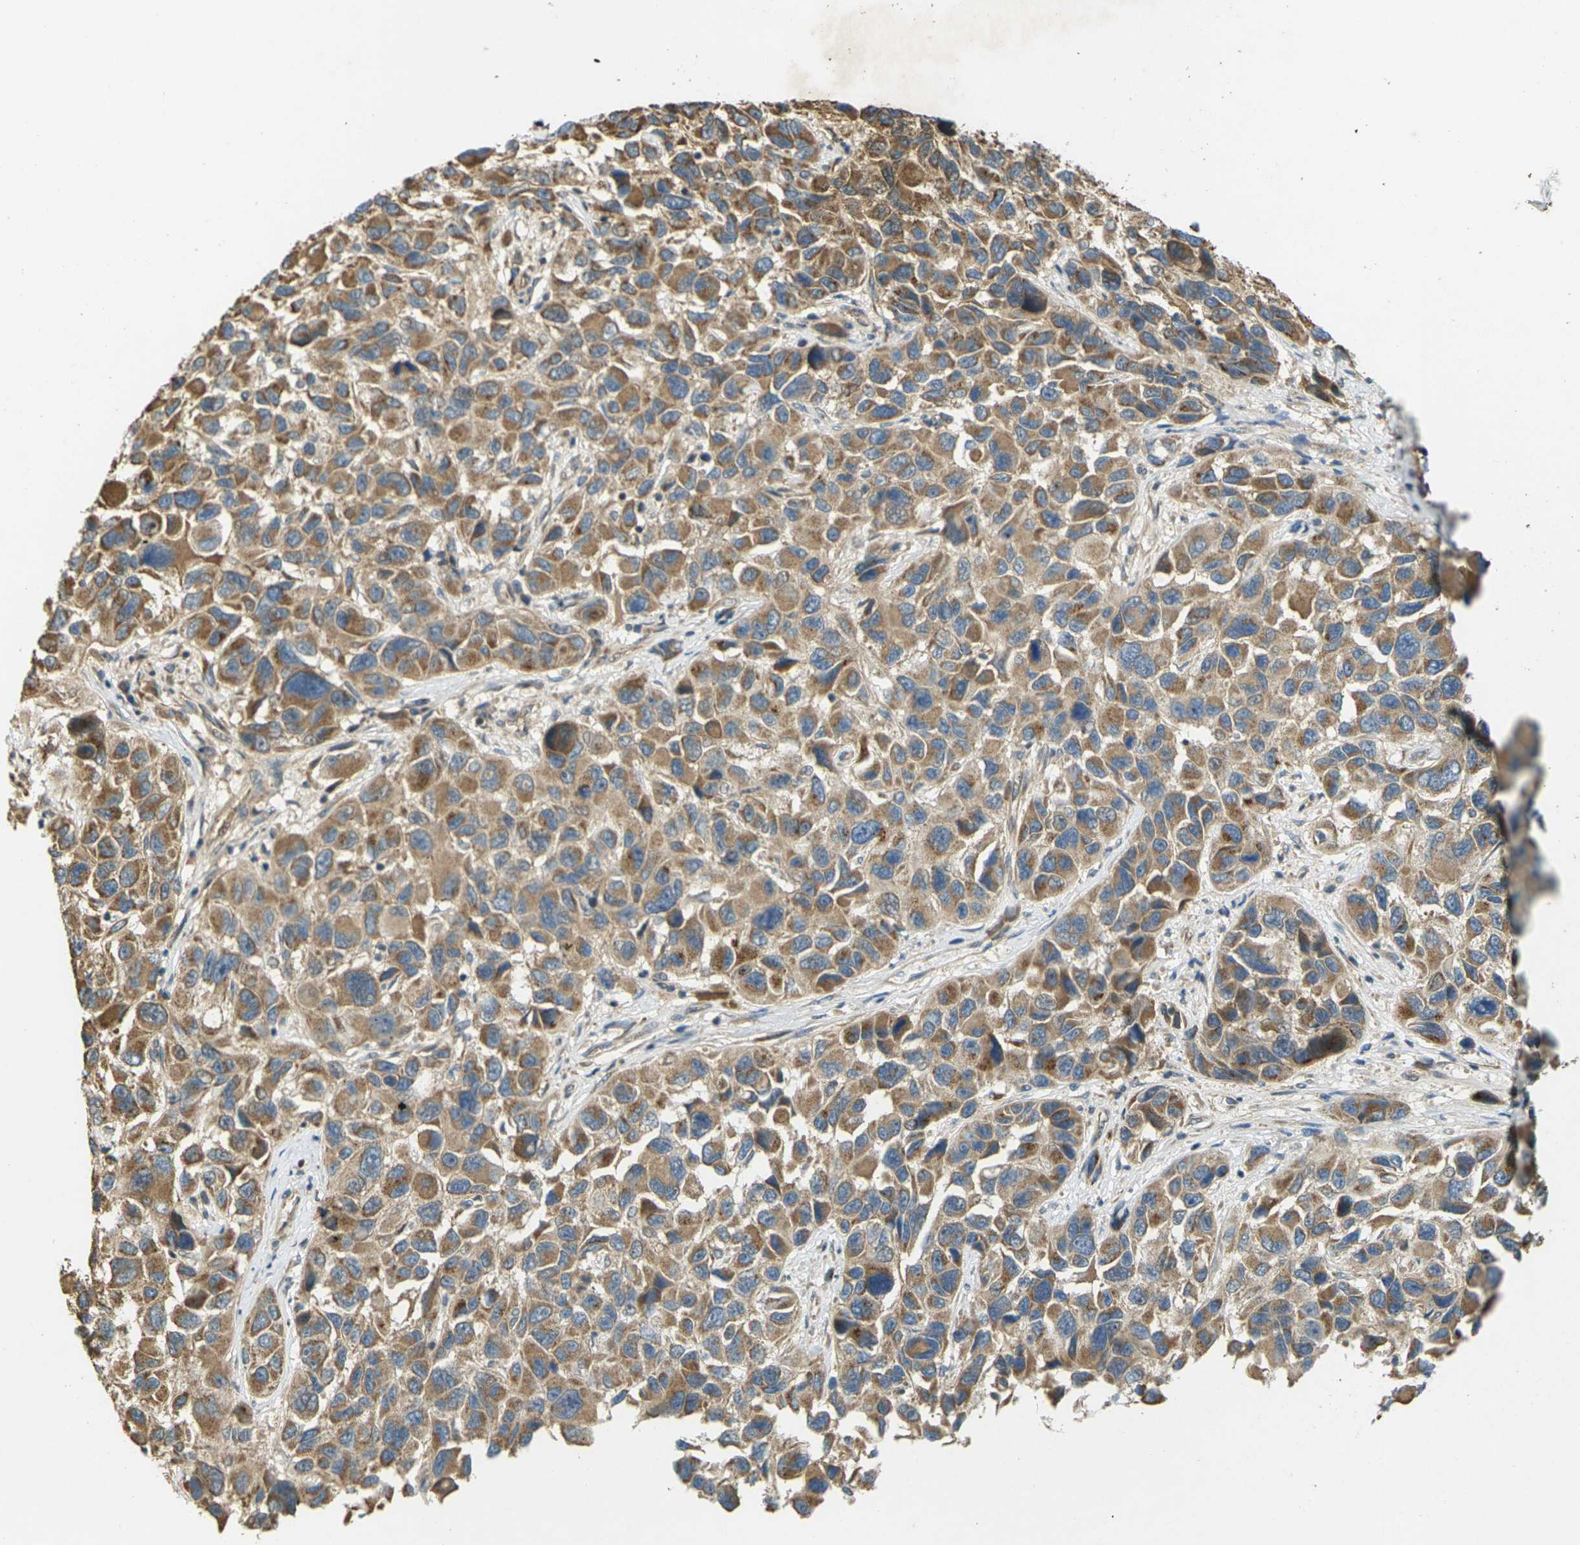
{"staining": {"intensity": "moderate", "quantity": ">75%", "location": "cytoplasmic/membranous"}, "tissue": "melanoma", "cell_type": "Tumor cells", "image_type": "cancer", "snomed": [{"axis": "morphology", "description": "Malignant melanoma, NOS"}, {"axis": "topography", "description": "Skin"}], "caption": "Protein positivity by IHC demonstrates moderate cytoplasmic/membranous staining in about >75% of tumor cells in malignant melanoma. The protein of interest is shown in brown color, while the nuclei are stained blue.", "gene": "KSR1", "patient": {"sex": "male", "age": 53}}